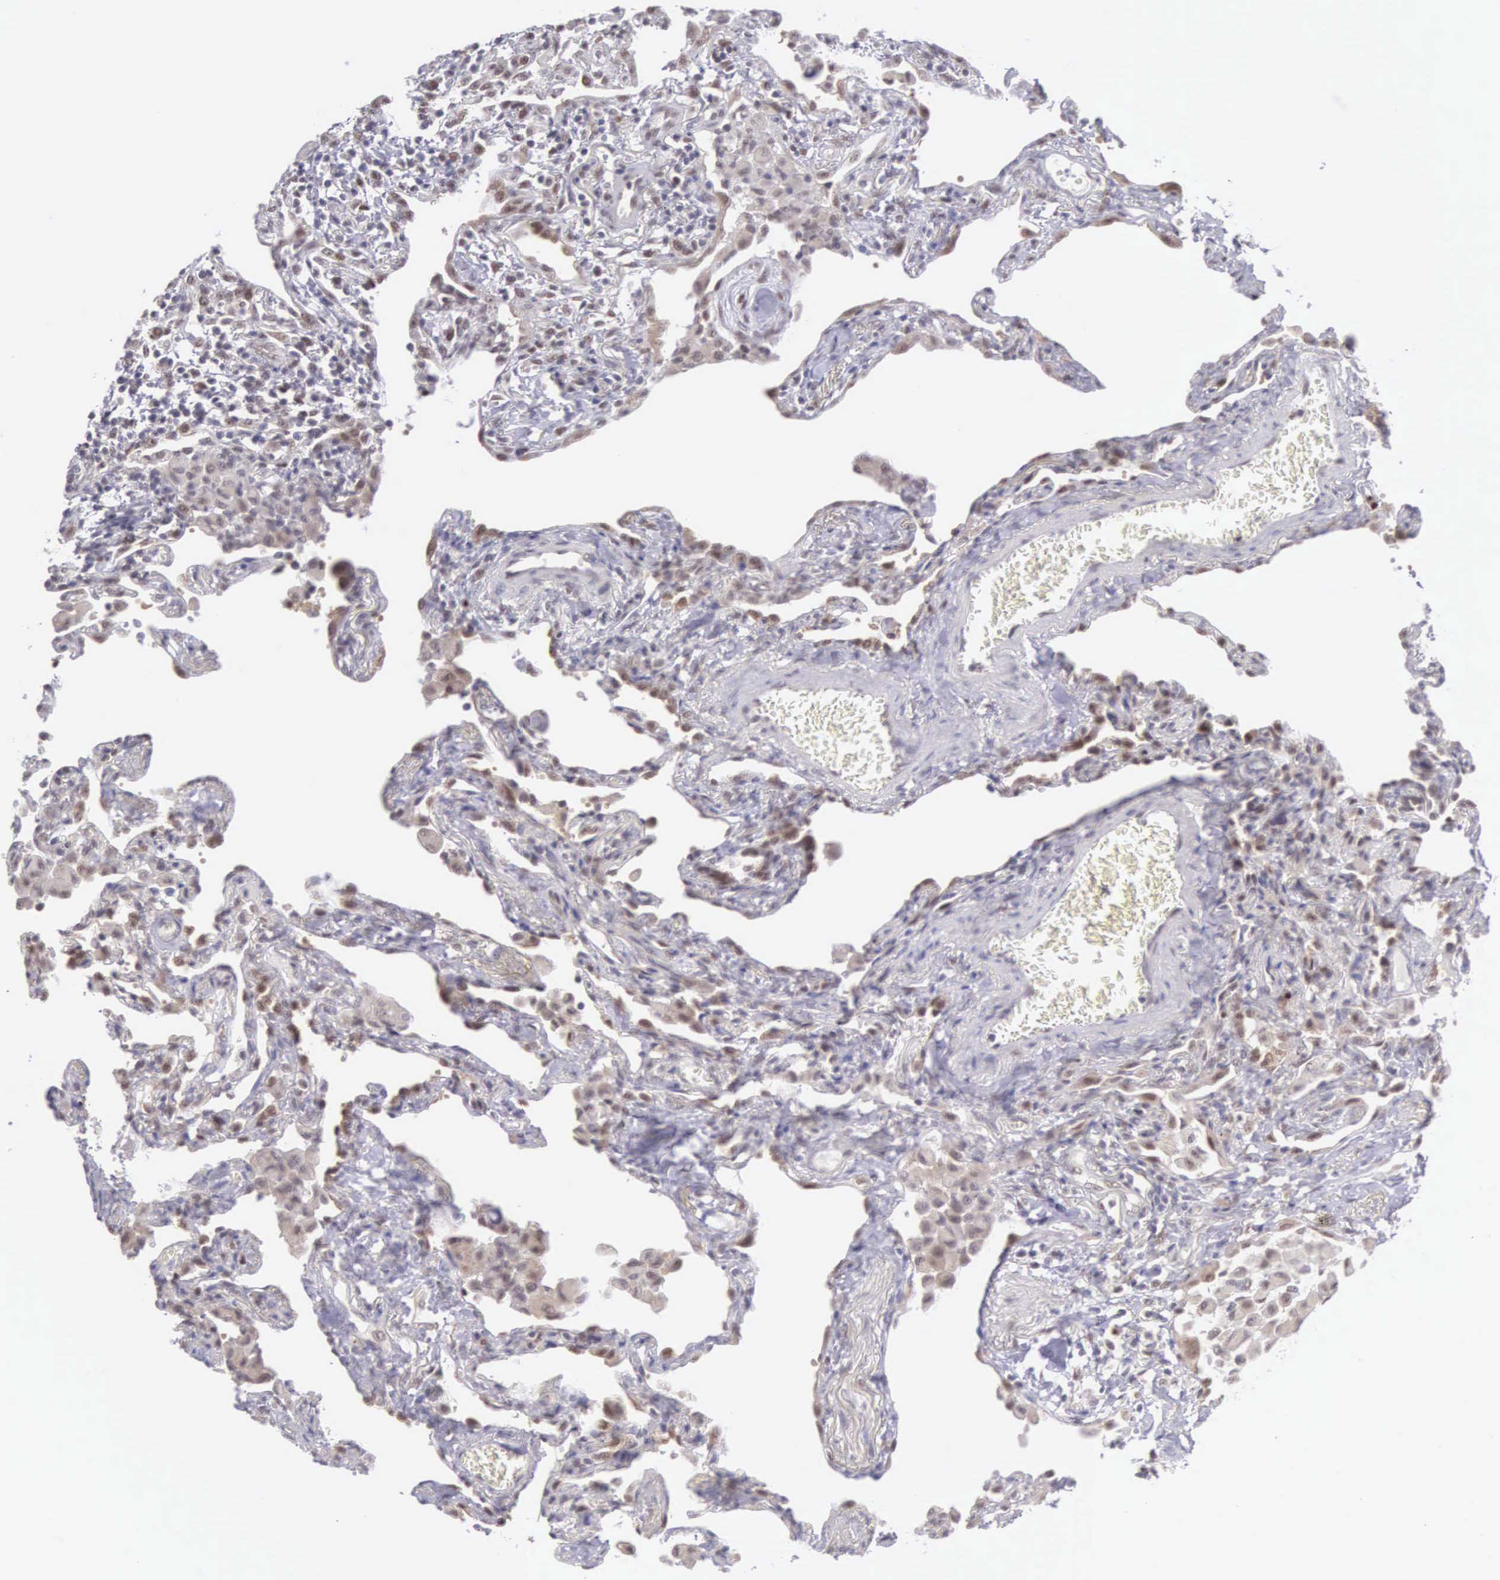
{"staining": {"intensity": "negative", "quantity": "none", "location": "none"}, "tissue": "lung", "cell_type": "Alveolar cells", "image_type": "normal", "snomed": [{"axis": "morphology", "description": "Normal tissue, NOS"}, {"axis": "topography", "description": "Lung"}], "caption": "Immunohistochemistry (IHC) histopathology image of normal lung: human lung stained with DAB displays no significant protein staining in alveolar cells.", "gene": "CCDC117", "patient": {"sex": "male", "age": 73}}